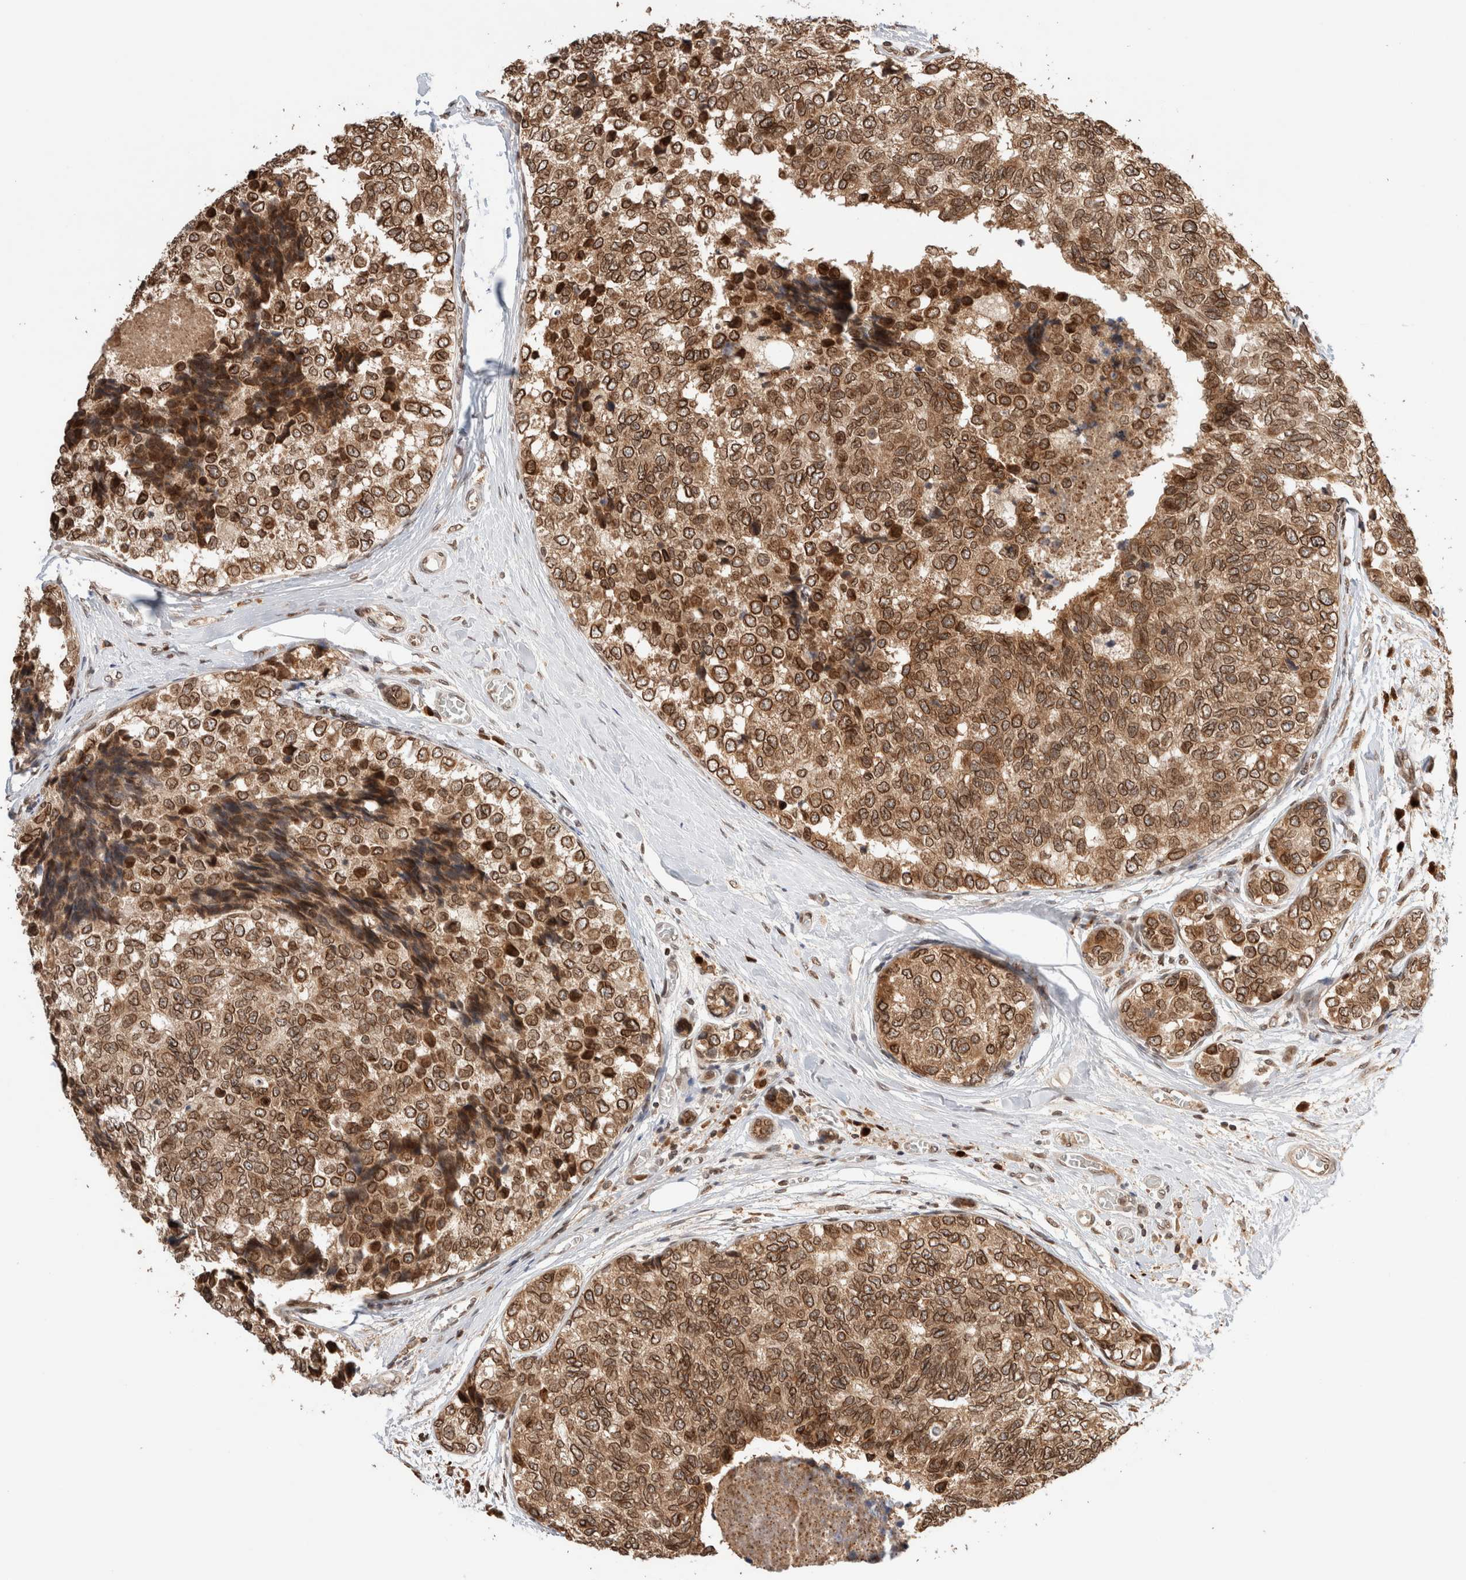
{"staining": {"intensity": "strong", "quantity": ">75%", "location": "cytoplasmic/membranous,nuclear"}, "tissue": "breast cancer", "cell_type": "Tumor cells", "image_type": "cancer", "snomed": [{"axis": "morphology", "description": "Normal tissue, NOS"}, {"axis": "morphology", "description": "Duct carcinoma"}, {"axis": "topography", "description": "Breast"}], "caption": "A photomicrograph showing strong cytoplasmic/membranous and nuclear positivity in about >75% of tumor cells in intraductal carcinoma (breast), as visualized by brown immunohistochemical staining.", "gene": "TPR", "patient": {"sex": "female", "age": 43}}